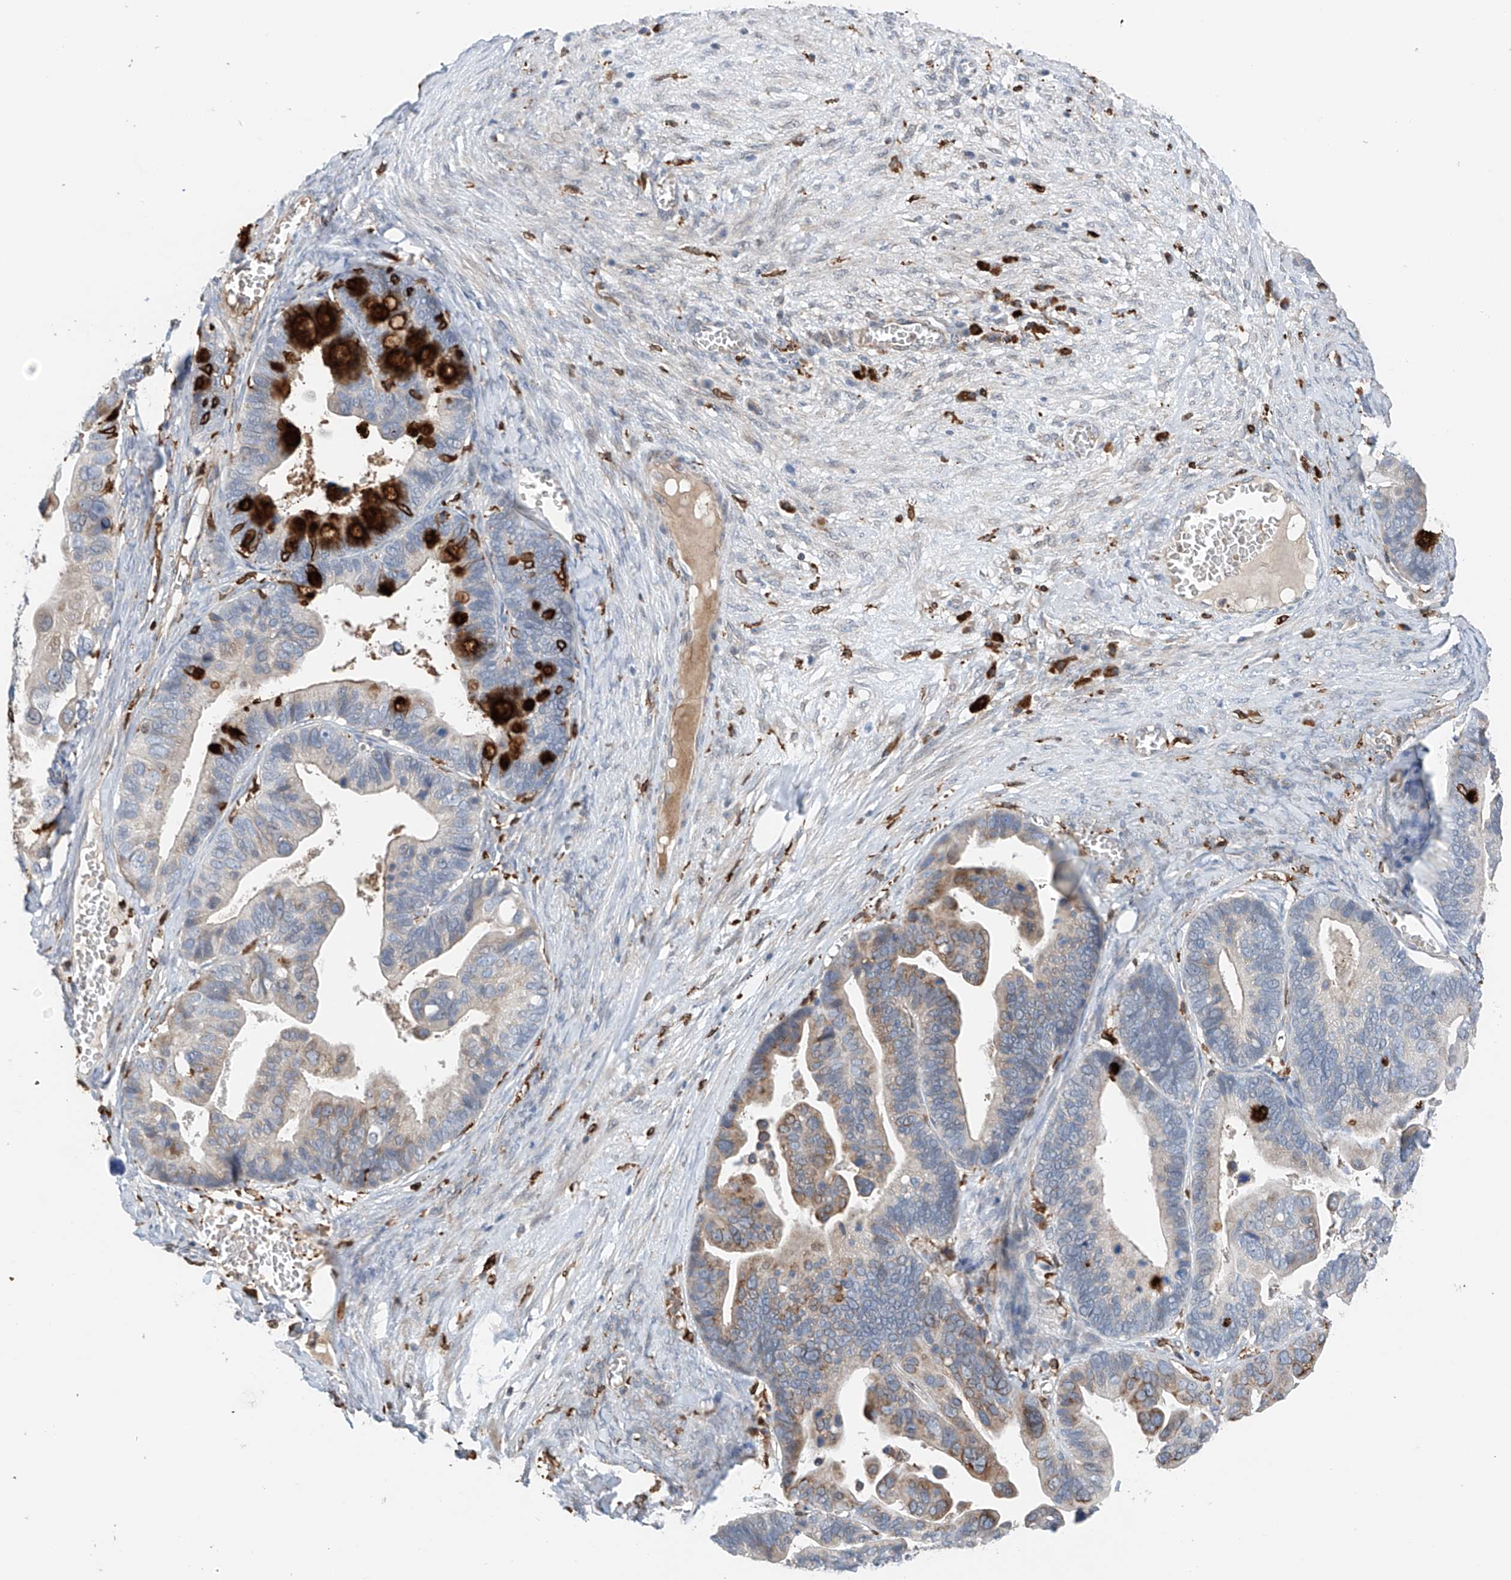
{"staining": {"intensity": "strong", "quantity": "<25%", "location": "cytoplasmic/membranous"}, "tissue": "ovarian cancer", "cell_type": "Tumor cells", "image_type": "cancer", "snomed": [{"axis": "morphology", "description": "Cystadenocarcinoma, serous, NOS"}, {"axis": "topography", "description": "Ovary"}], "caption": "Protein analysis of ovarian cancer tissue reveals strong cytoplasmic/membranous positivity in approximately <25% of tumor cells.", "gene": "TBXAS1", "patient": {"sex": "female", "age": 56}}